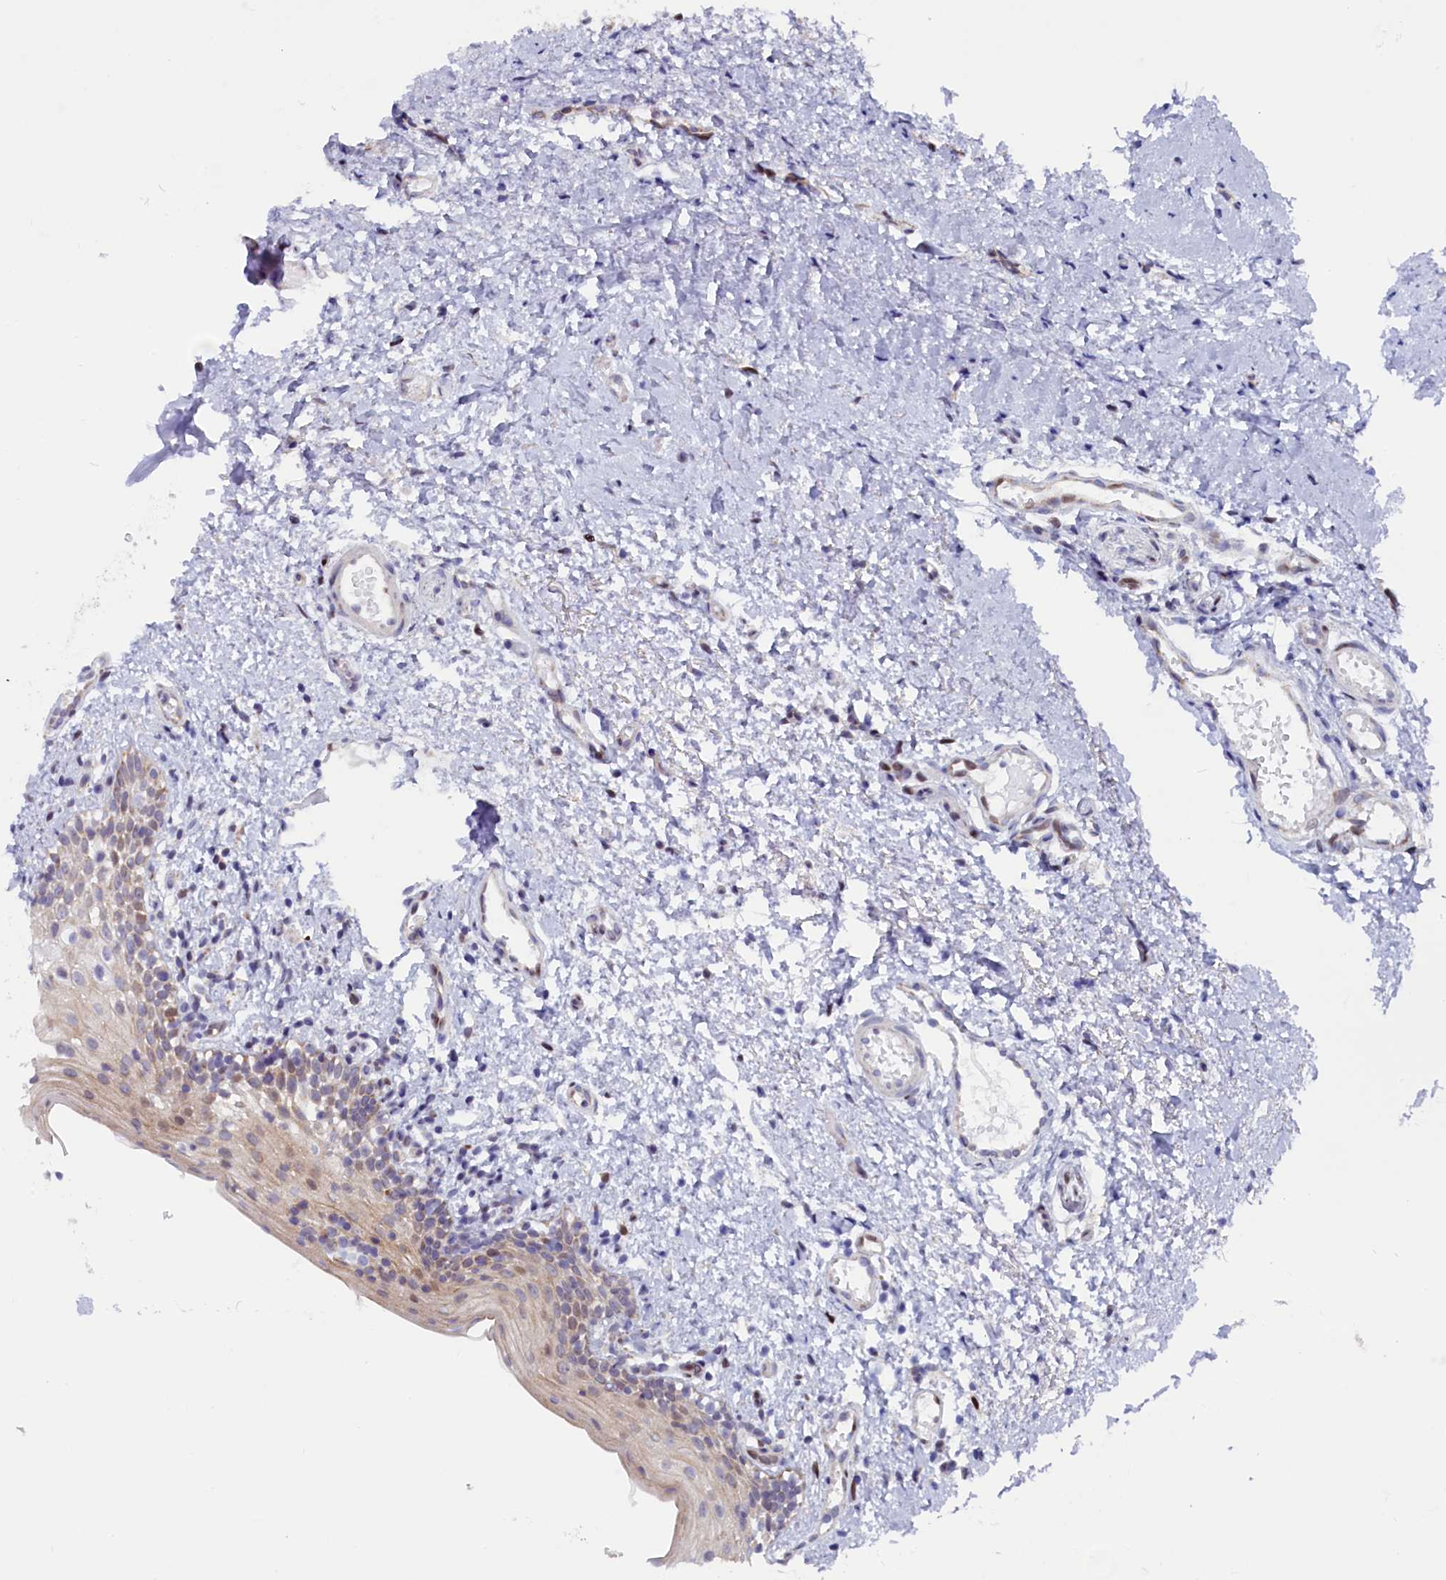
{"staining": {"intensity": "moderate", "quantity": "25%-75%", "location": "nuclear"}, "tissue": "oral mucosa", "cell_type": "Squamous epithelial cells", "image_type": "normal", "snomed": [{"axis": "morphology", "description": "Normal tissue, NOS"}, {"axis": "topography", "description": "Oral tissue"}], "caption": "Protein positivity by IHC exhibits moderate nuclear expression in approximately 25%-75% of squamous epithelial cells in benign oral mucosa. (DAB (3,3'-diaminobenzidine) = brown stain, brightfield microscopy at high magnification).", "gene": "CIAPIN1", "patient": {"sex": "female", "age": 13}}